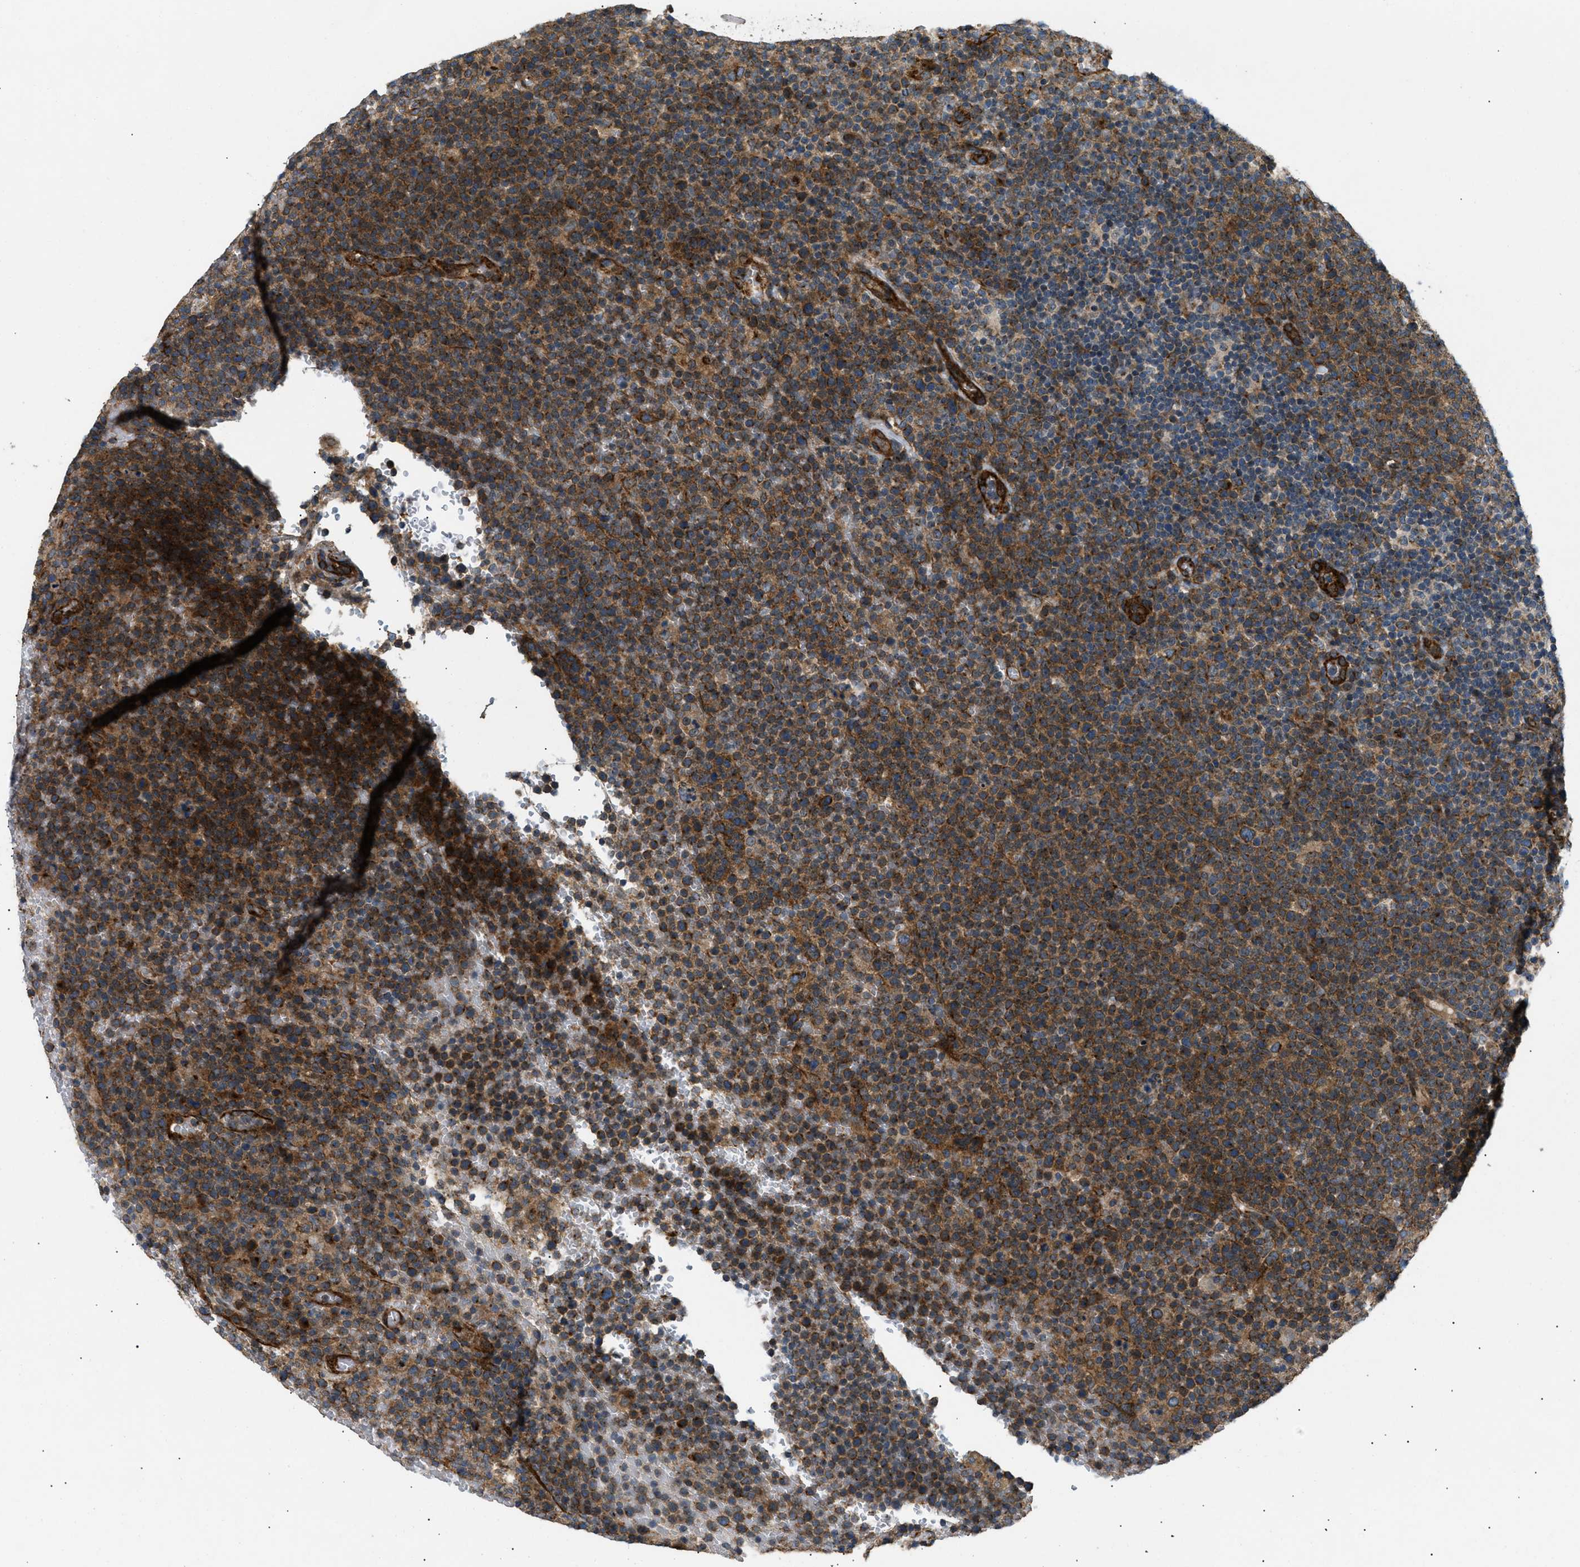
{"staining": {"intensity": "strong", "quantity": ">75%", "location": "cytoplasmic/membranous"}, "tissue": "lymphoma", "cell_type": "Tumor cells", "image_type": "cancer", "snomed": [{"axis": "morphology", "description": "Malignant lymphoma, non-Hodgkin's type, High grade"}, {"axis": "topography", "description": "Lymph node"}], "caption": "Protein expression analysis of high-grade malignant lymphoma, non-Hodgkin's type demonstrates strong cytoplasmic/membranous positivity in approximately >75% of tumor cells.", "gene": "LYSMD3", "patient": {"sex": "male", "age": 61}}